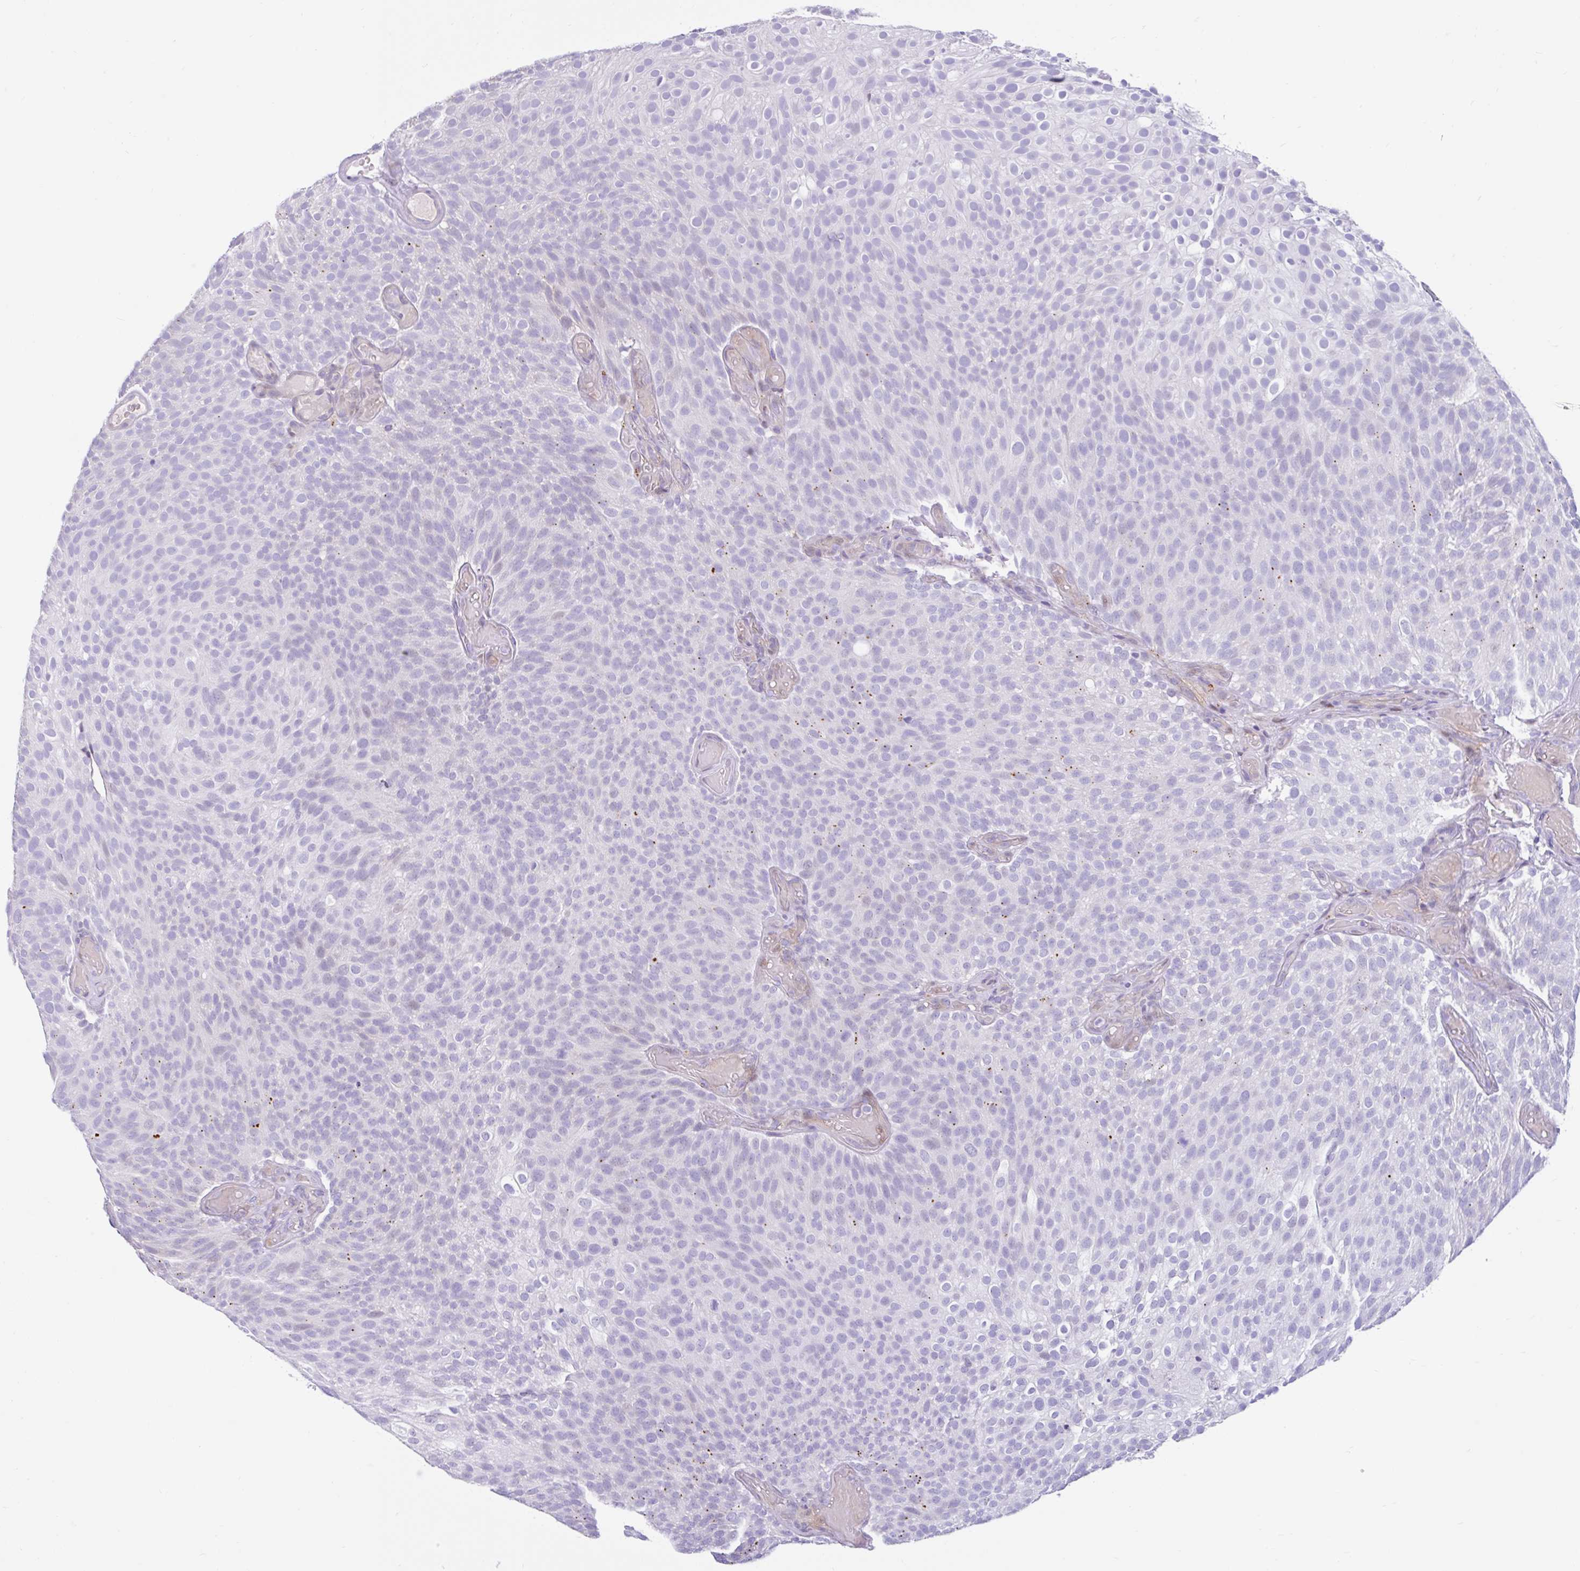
{"staining": {"intensity": "negative", "quantity": "none", "location": "none"}, "tissue": "urothelial cancer", "cell_type": "Tumor cells", "image_type": "cancer", "snomed": [{"axis": "morphology", "description": "Urothelial carcinoma, Low grade"}, {"axis": "topography", "description": "Urinary bladder"}], "caption": "This image is of urothelial cancer stained with immunohistochemistry (IHC) to label a protein in brown with the nuclei are counter-stained blue. There is no expression in tumor cells.", "gene": "NHLH2", "patient": {"sex": "male", "age": 78}}